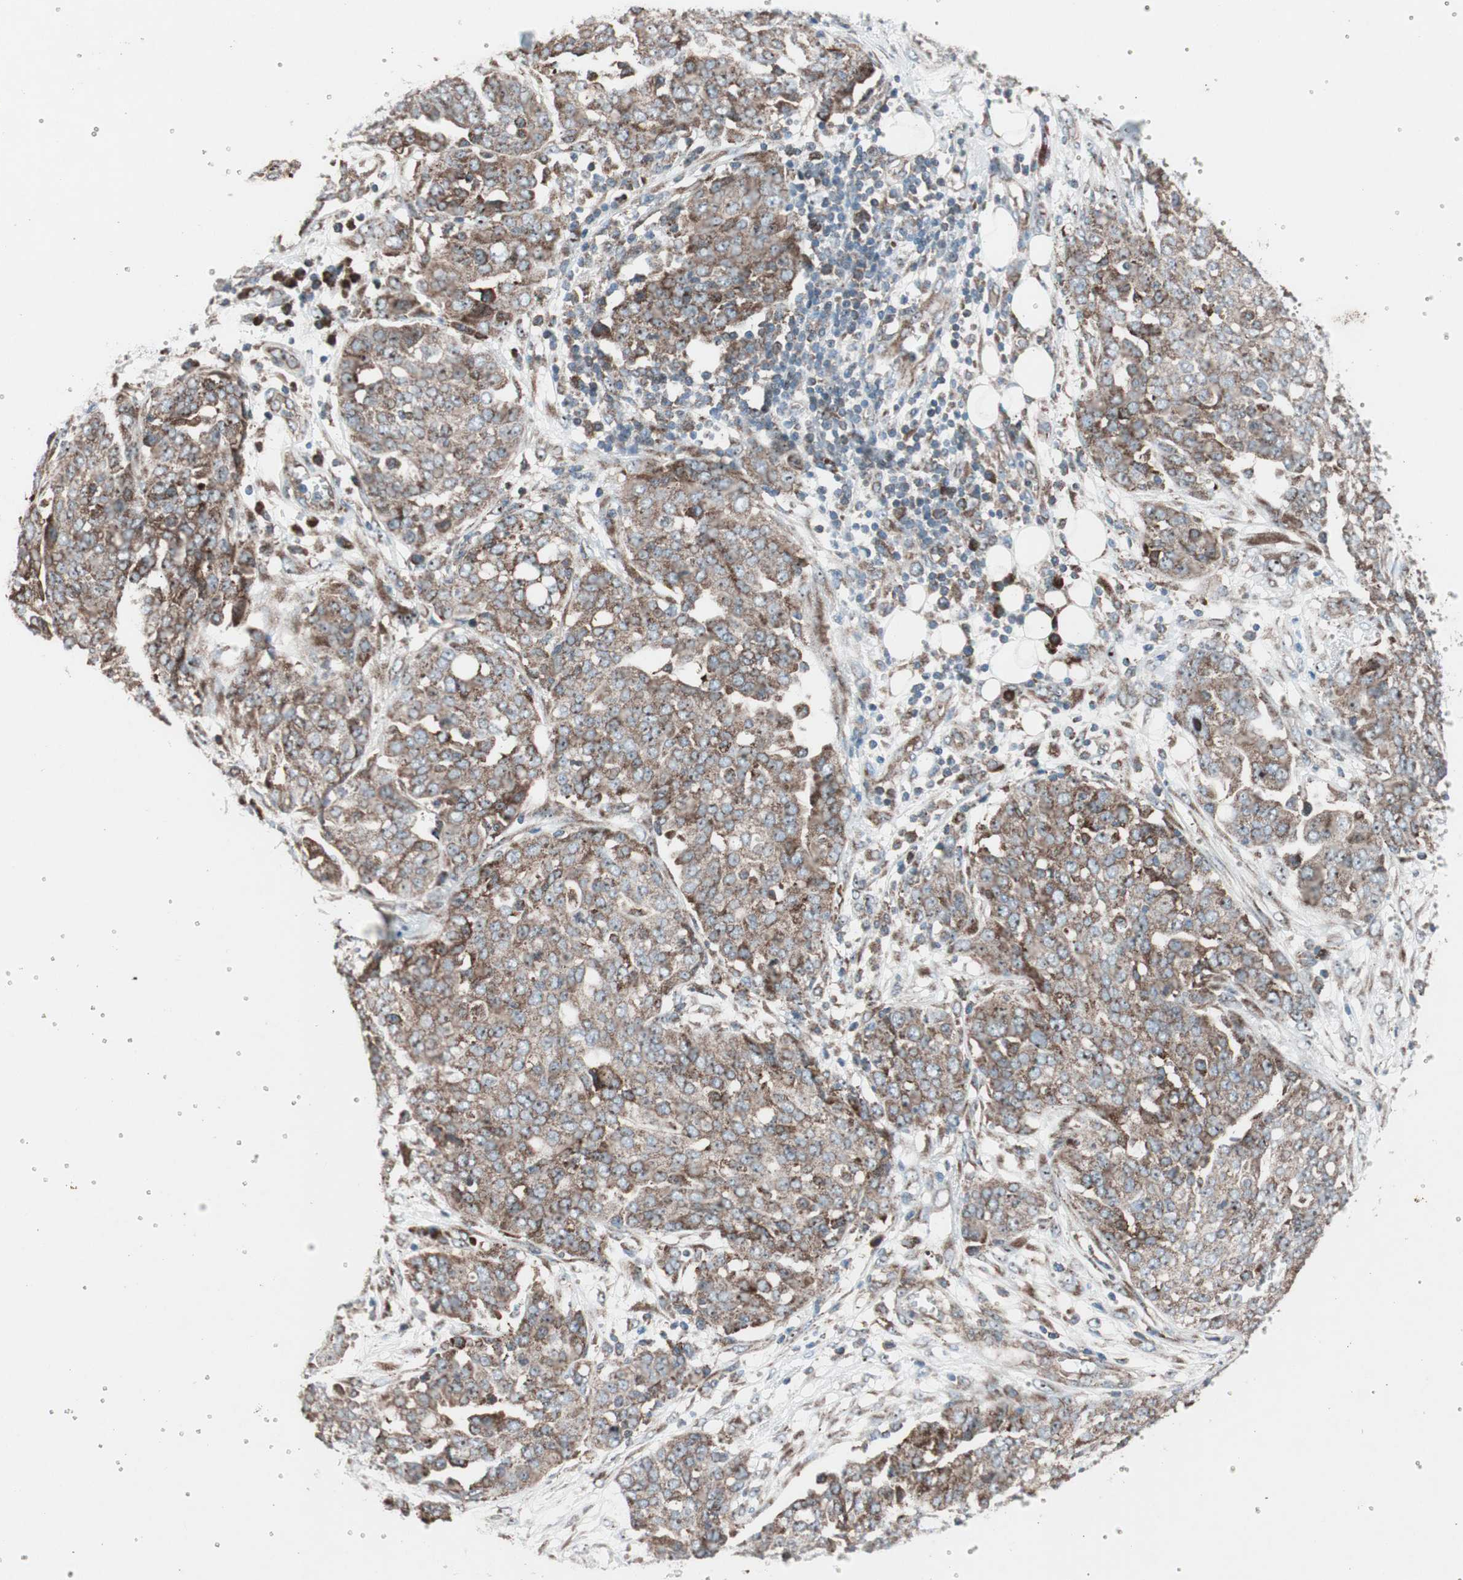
{"staining": {"intensity": "moderate", "quantity": ">75%", "location": "cytoplasmic/membranous"}, "tissue": "ovarian cancer", "cell_type": "Tumor cells", "image_type": "cancer", "snomed": [{"axis": "morphology", "description": "Cystadenocarcinoma, serous, NOS"}, {"axis": "topography", "description": "Soft tissue"}, {"axis": "topography", "description": "Ovary"}], "caption": "Immunohistochemical staining of human ovarian serous cystadenocarcinoma demonstrates medium levels of moderate cytoplasmic/membranous positivity in approximately >75% of tumor cells.", "gene": "CCL14", "patient": {"sex": "female", "age": 57}}